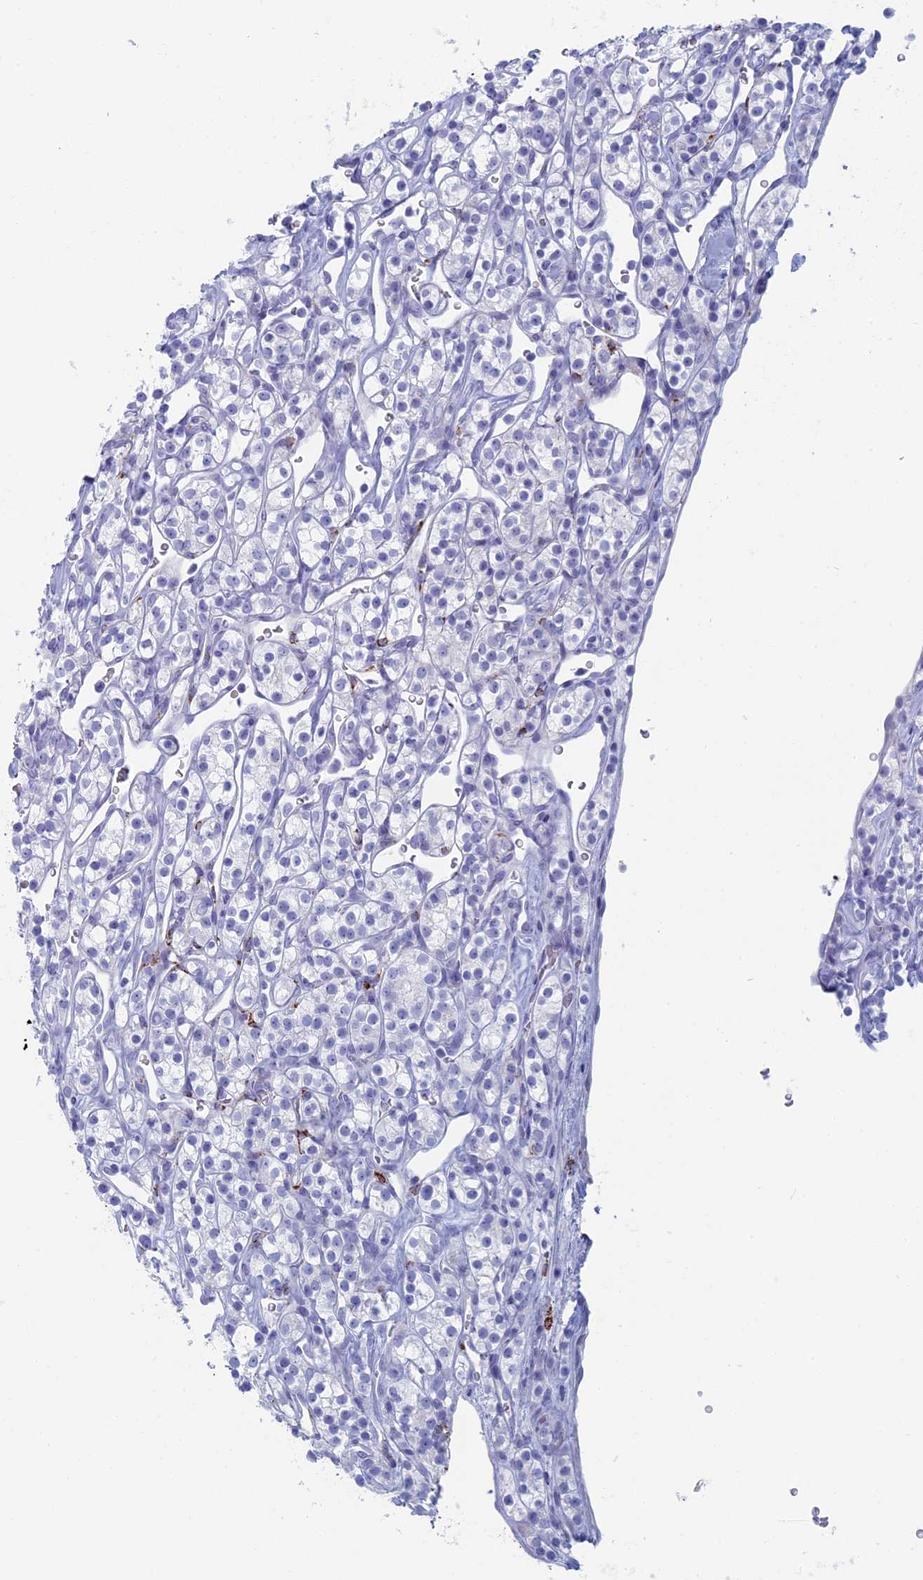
{"staining": {"intensity": "negative", "quantity": "none", "location": "none"}, "tissue": "renal cancer", "cell_type": "Tumor cells", "image_type": "cancer", "snomed": [{"axis": "morphology", "description": "Adenocarcinoma, NOS"}, {"axis": "topography", "description": "Kidney"}], "caption": "The photomicrograph shows no staining of tumor cells in renal cancer (adenocarcinoma). The staining was performed using DAB to visualize the protein expression in brown, while the nuclei were stained in blue with hematoxylin (Magnification: 20x).", "gene": "ALMS1", "patient": {"sex": "male", "age": 77}}